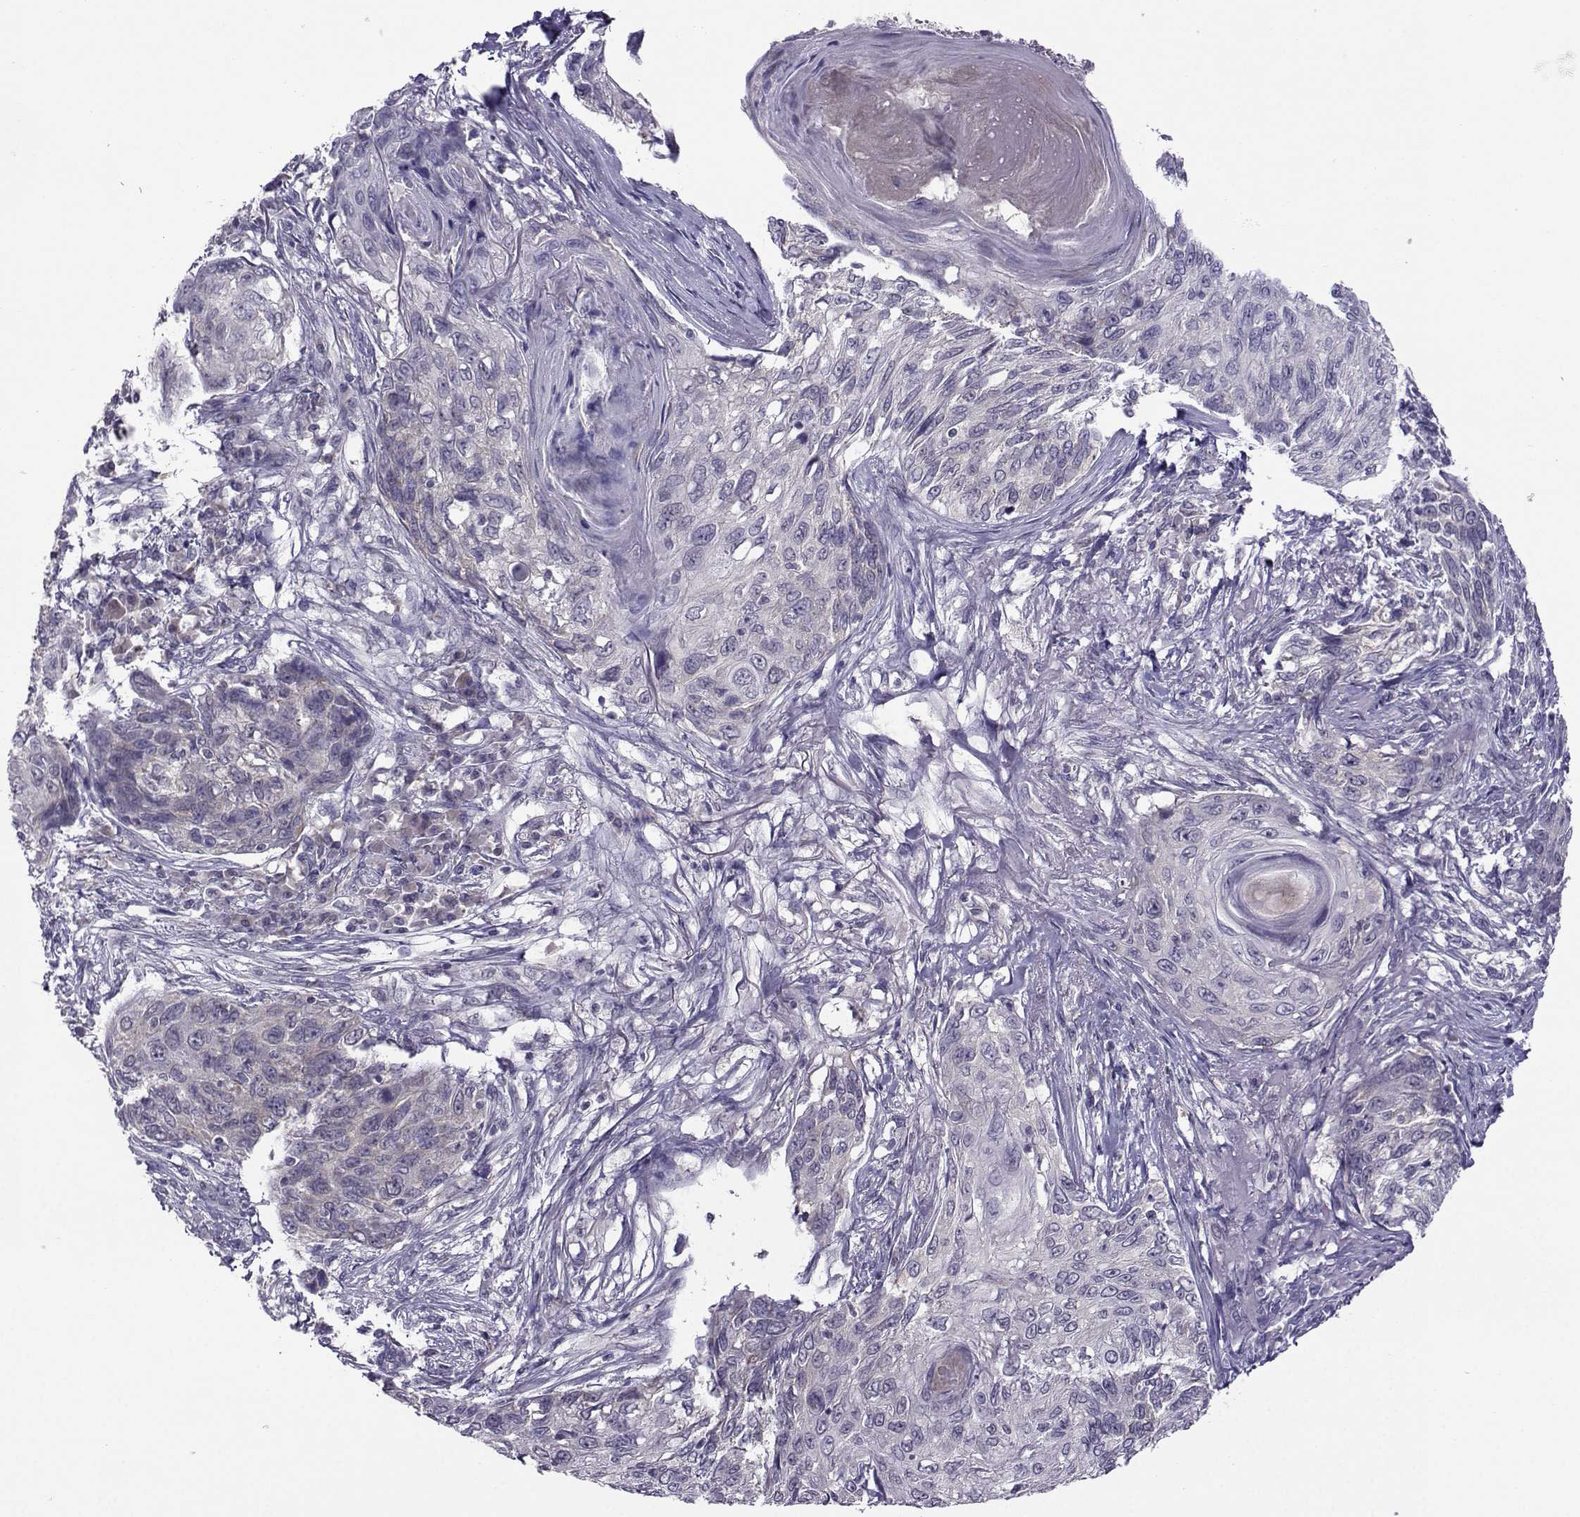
{"staining": {"intensity": "negative", "quantity": "none", "location": "none"}, "tissue": "skin cancer", "cell_type": "Tumor cells", "image_type": "cancer", "snomed": [{"axis": "morphology", "description": "Squamous cell carcinoma, NOS"}, {"axis": "topography", "description": "Skin"}], "caption": "Immunohistochemistry image of neoplastic tissue: skin cancer stained with DAB (3,3'-diaminobenzidine) shows no significant protein staining in tumor cells.", "gene": "DDX20", "patient": {"sex": "male", "age": 92}}